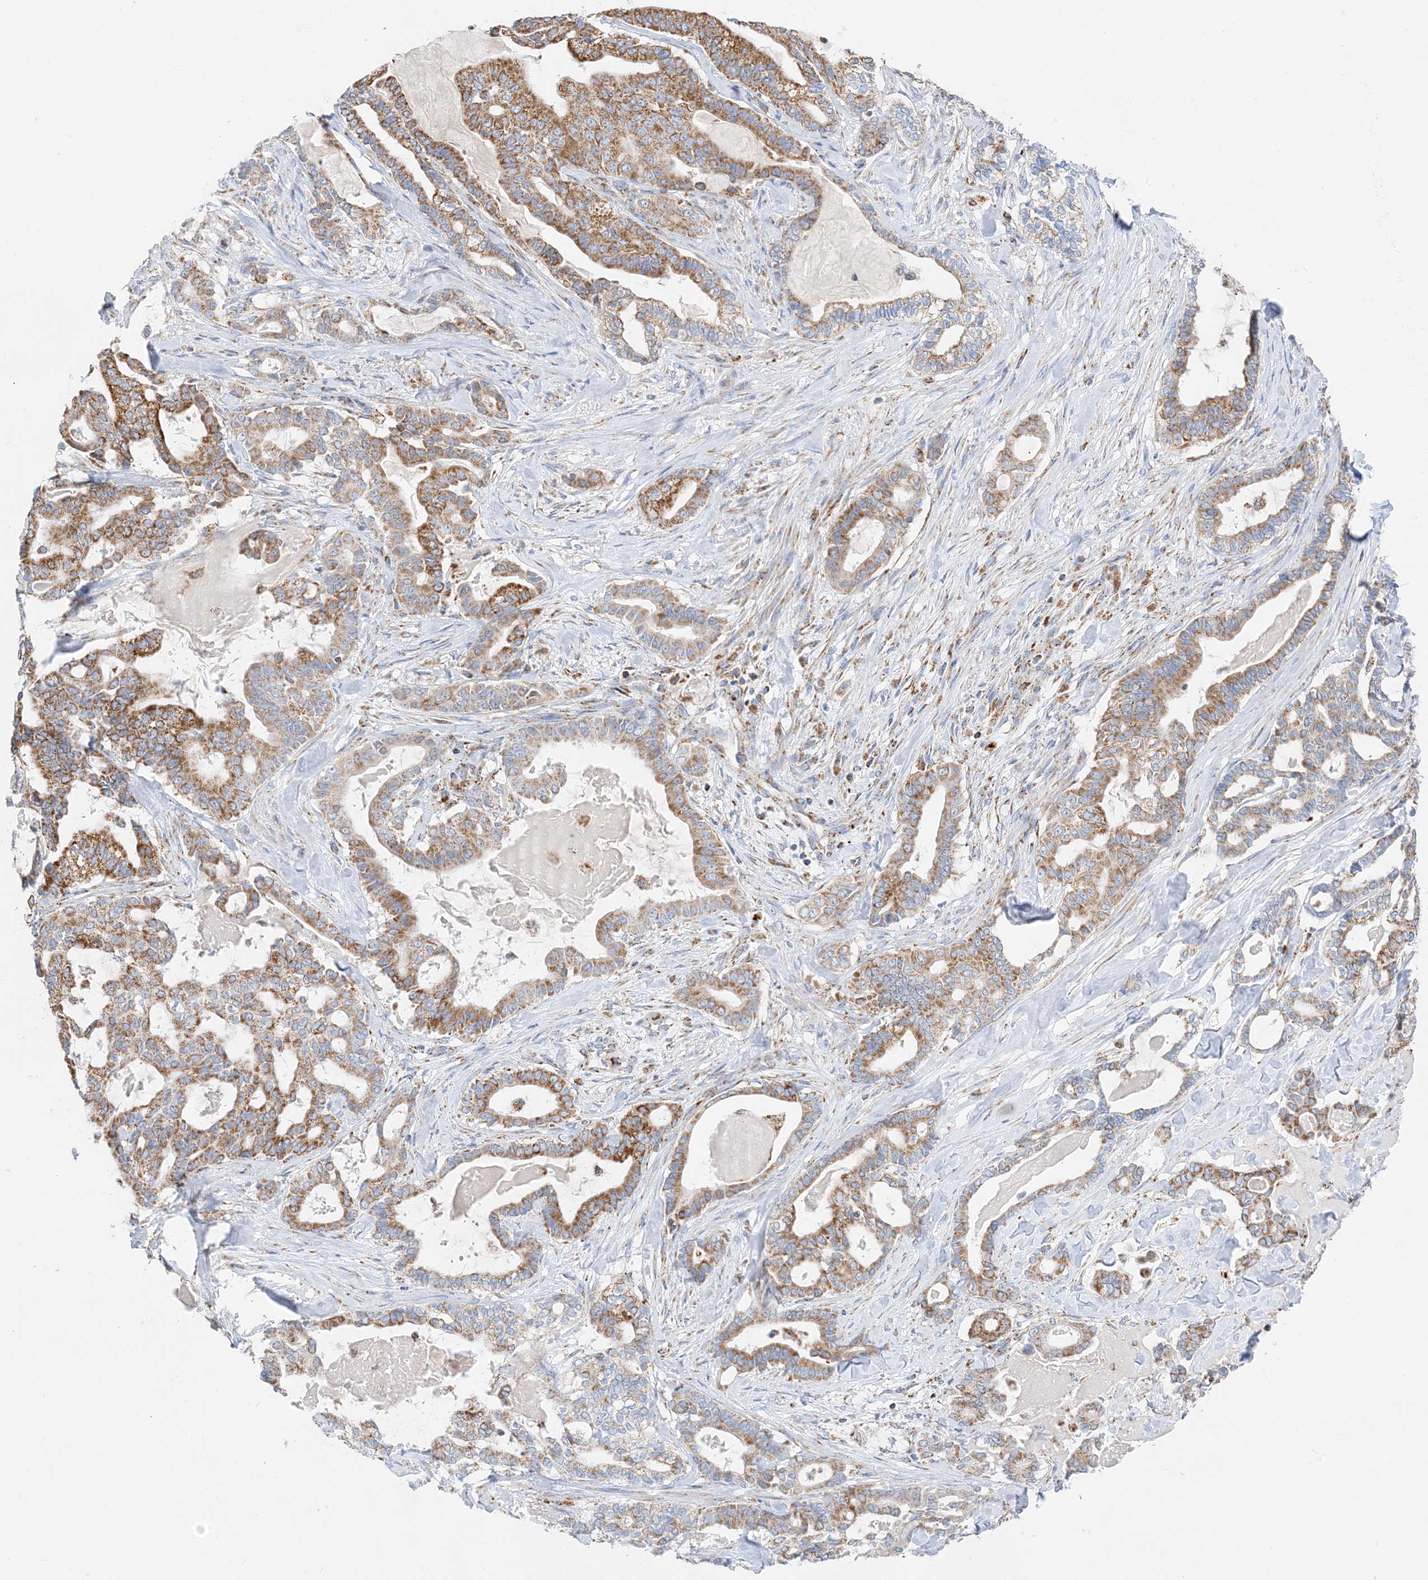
{"staining": {"intensity": "strong", "quantity": ">75%", "location": "cytoplasmic/membranous"}, "tissue": "pancreatic cancer", "cell_type": "Tumor cells", "image_type": "cancer", "snomed": [{"axis": "morphology", "description": "Adenocarcinoma, NOS"}, {"axis": "topography", "description": "Pancreas"}], "caption": "Strong cytoplasmic/membranous expression is present in about >75% of tumor cells in pancreatic cancer (adenocarcinoma). (Brightfield microscopy of DAB IHC at high magnification).", "gene": "CAPN13", "patient": {"sex": "male", "age": 63}}